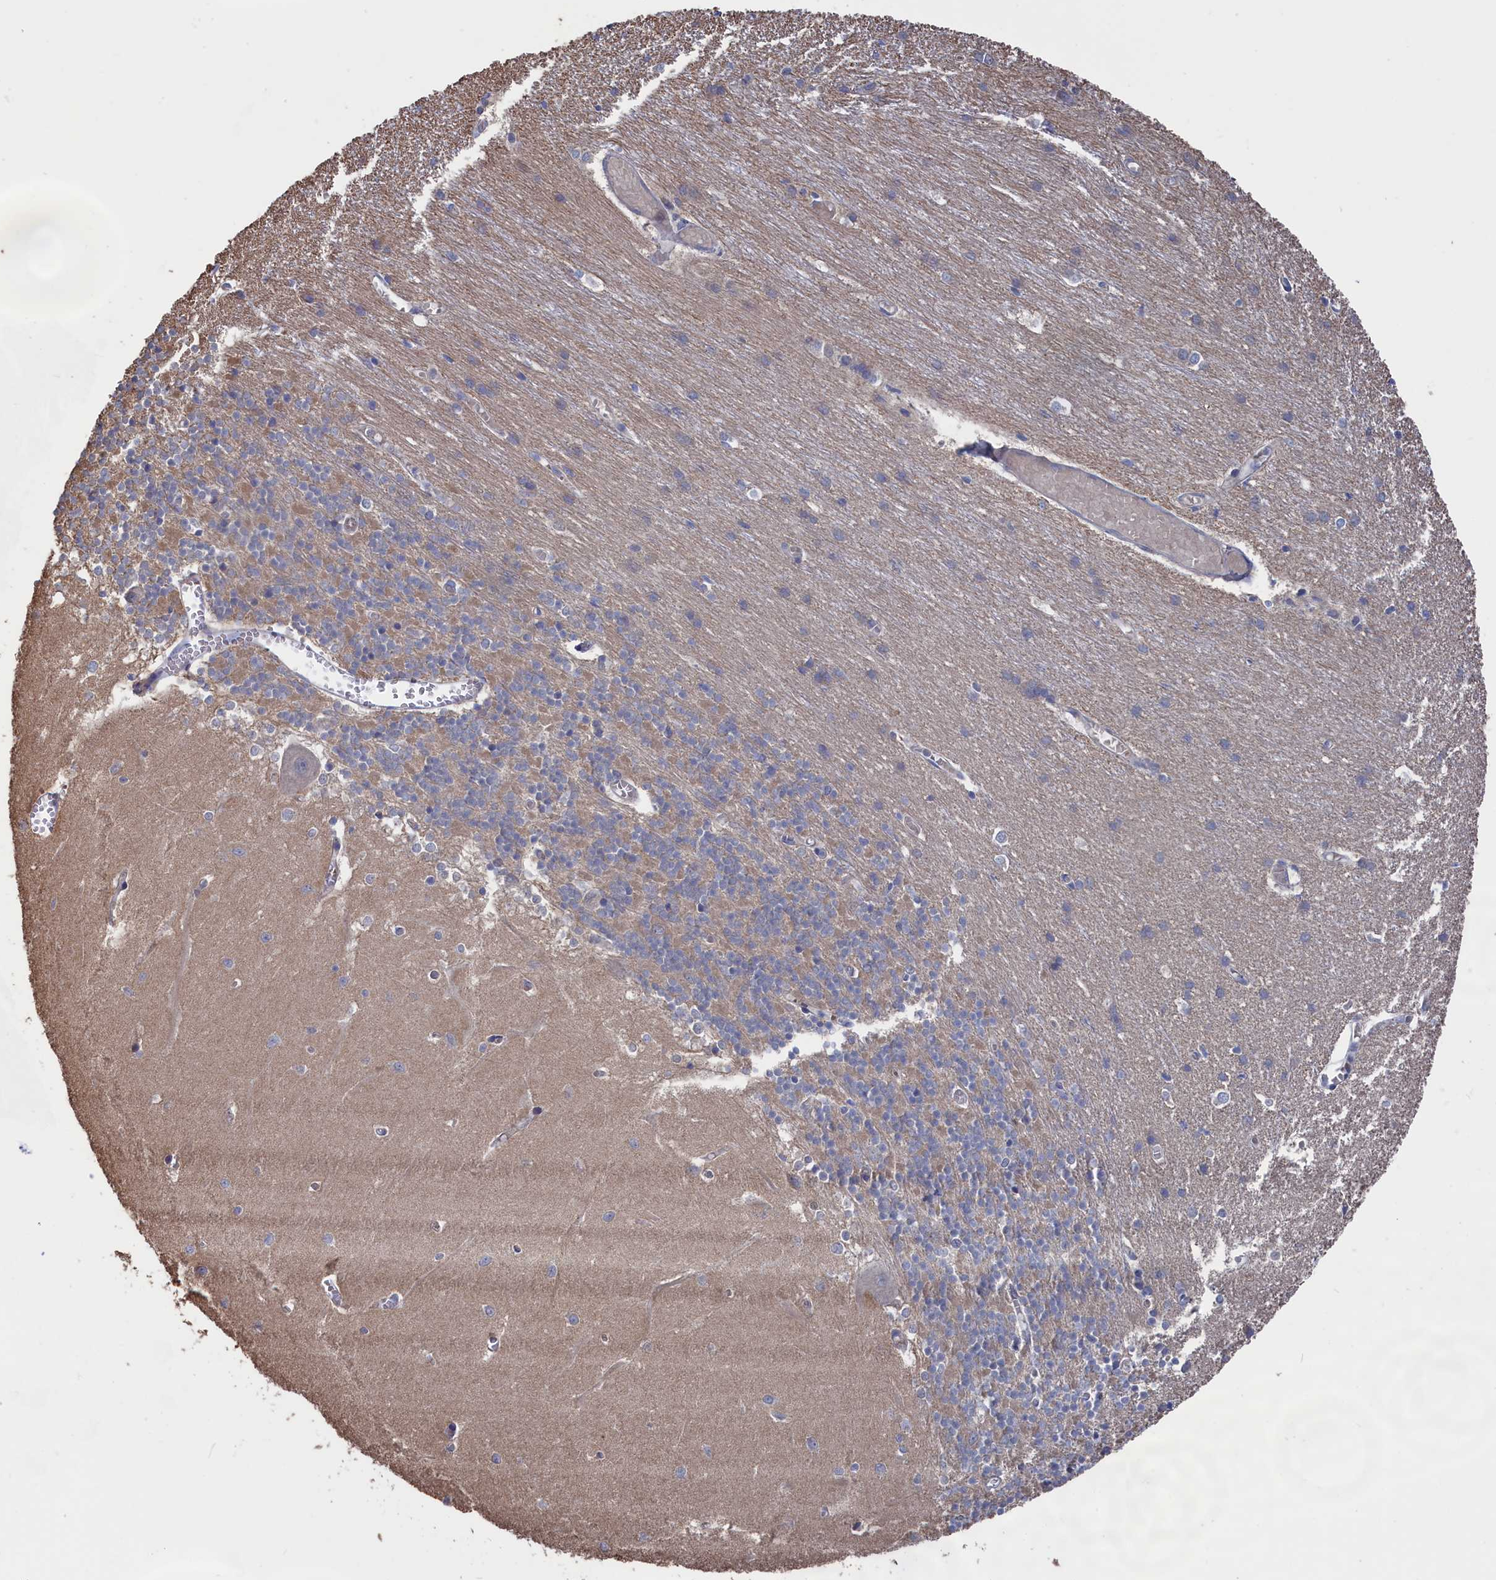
{"staining": {"intensity": "negative", "quantity": "none", "location": "none"}, "tissue": "cerebellum", "cell_type": "Cells in granular layer", "image_type": "normal", "snomed": [{"axis": "morphology", "description": "Normal tissue, NOS"}, {"axis": "topography", "description": "Cerebellum"}], "caption": "A high-resolution micrograph shows IHC staining of unremarkable cerebellum, which reveals no significant positivity in cells in granular layer.", "gene": "NUTF2", "patient": {"sex": "male", "age": 37}}